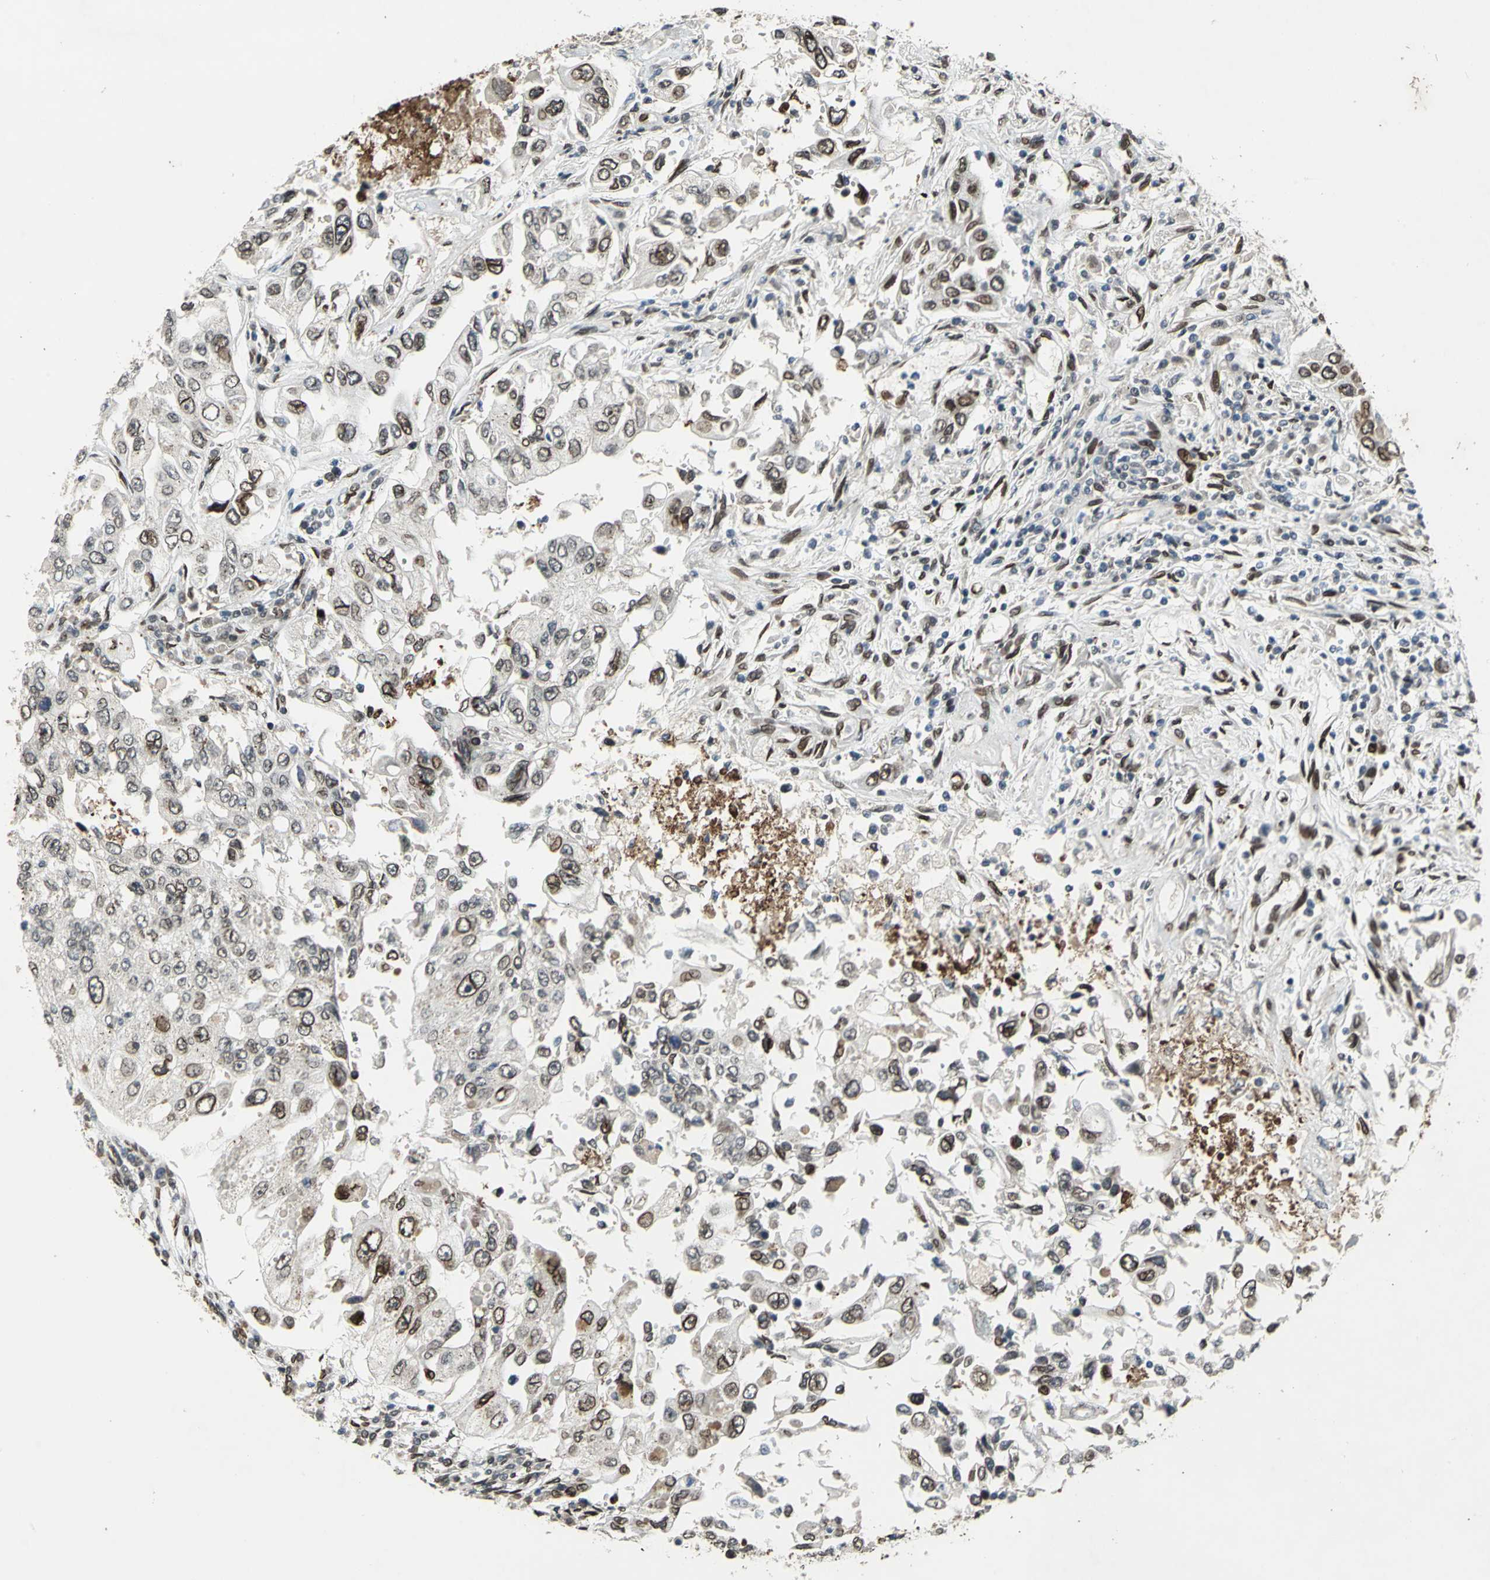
{"staining": {"intensity": "strong", "quantity": "25%-75%", "location": "cytoplasmic/membranous,nuclear"}, "tissue": "lung cancer", "cell_type": "Tumor cells", "image_type": "cancer", "snomed": [{"axis": "morphology", "description": "Adenocarcinoma, NOS"}, {"axis": "topography", "description": "Lung"}], "caption": "Brown immunohistochemical staining in human lung adenocarcinoma displays strong cytoplasmic/membranous and nuclear expression in about 25%-75% of tumor cells.", "gene": "ISY1", "patient": {"sex": "male", "age": 84}}